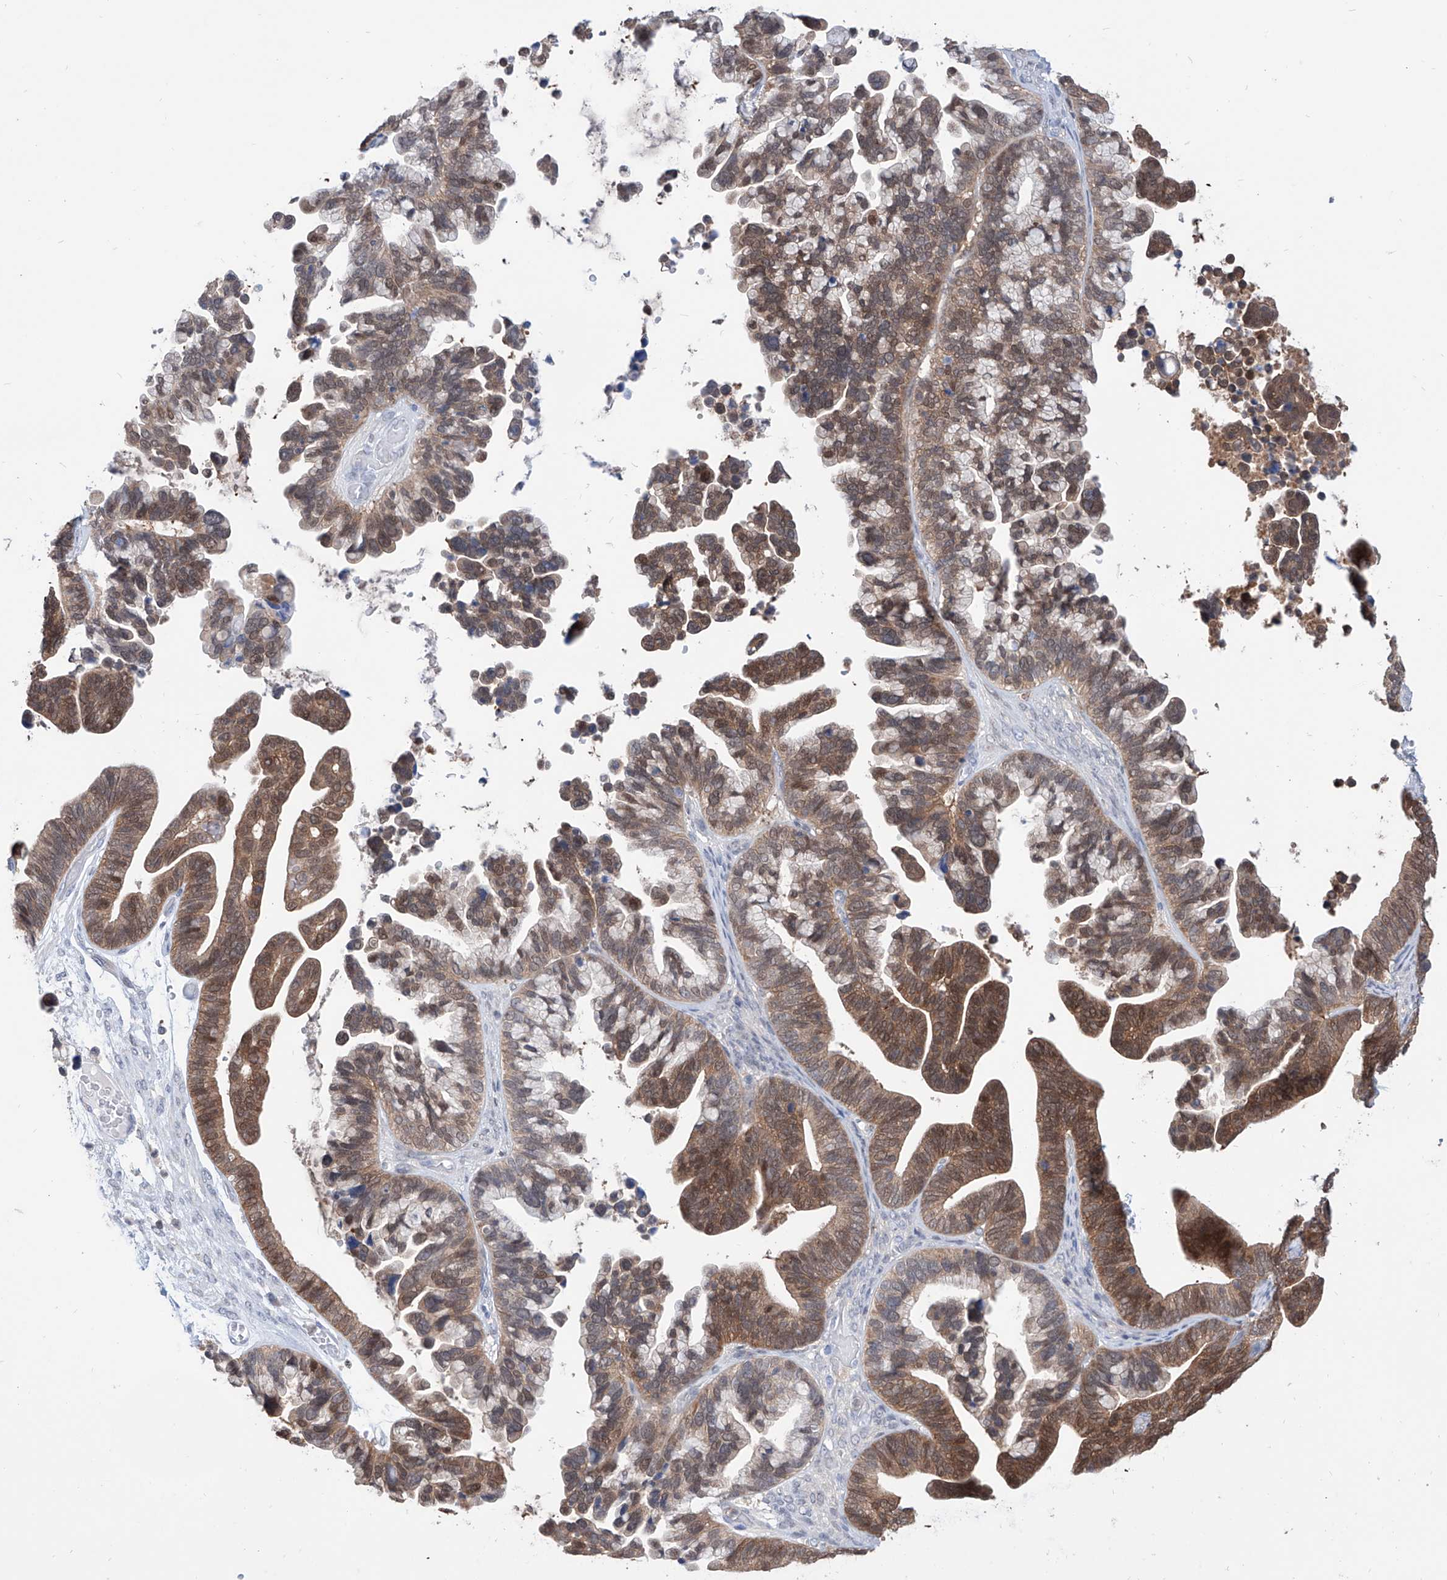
{"staining": {"intensity": "moderate", "quantity": "25%-75%", "location": "cytoplasmic/membranous,nuclear"}, "tissue": "ovarian cancer", "cell_type": "Tumor cells", "image_type": "cancer", "snomed": [{"axis": "morphology", "description": "Cystadenocarcinoma, serous, NOS"}, {"axis": "topography", "description": "Ovary"}], "caption": "Moderate cytoplasmic/membranous and nuclear staining for a protein is identified in about 25%-75% of tumor cells of serous cystadenocarcinoma (ovarian) using immunohistochemistry (IHC).", "gene": "PDXK", "patient": {"sex": "female", "age": 56}}